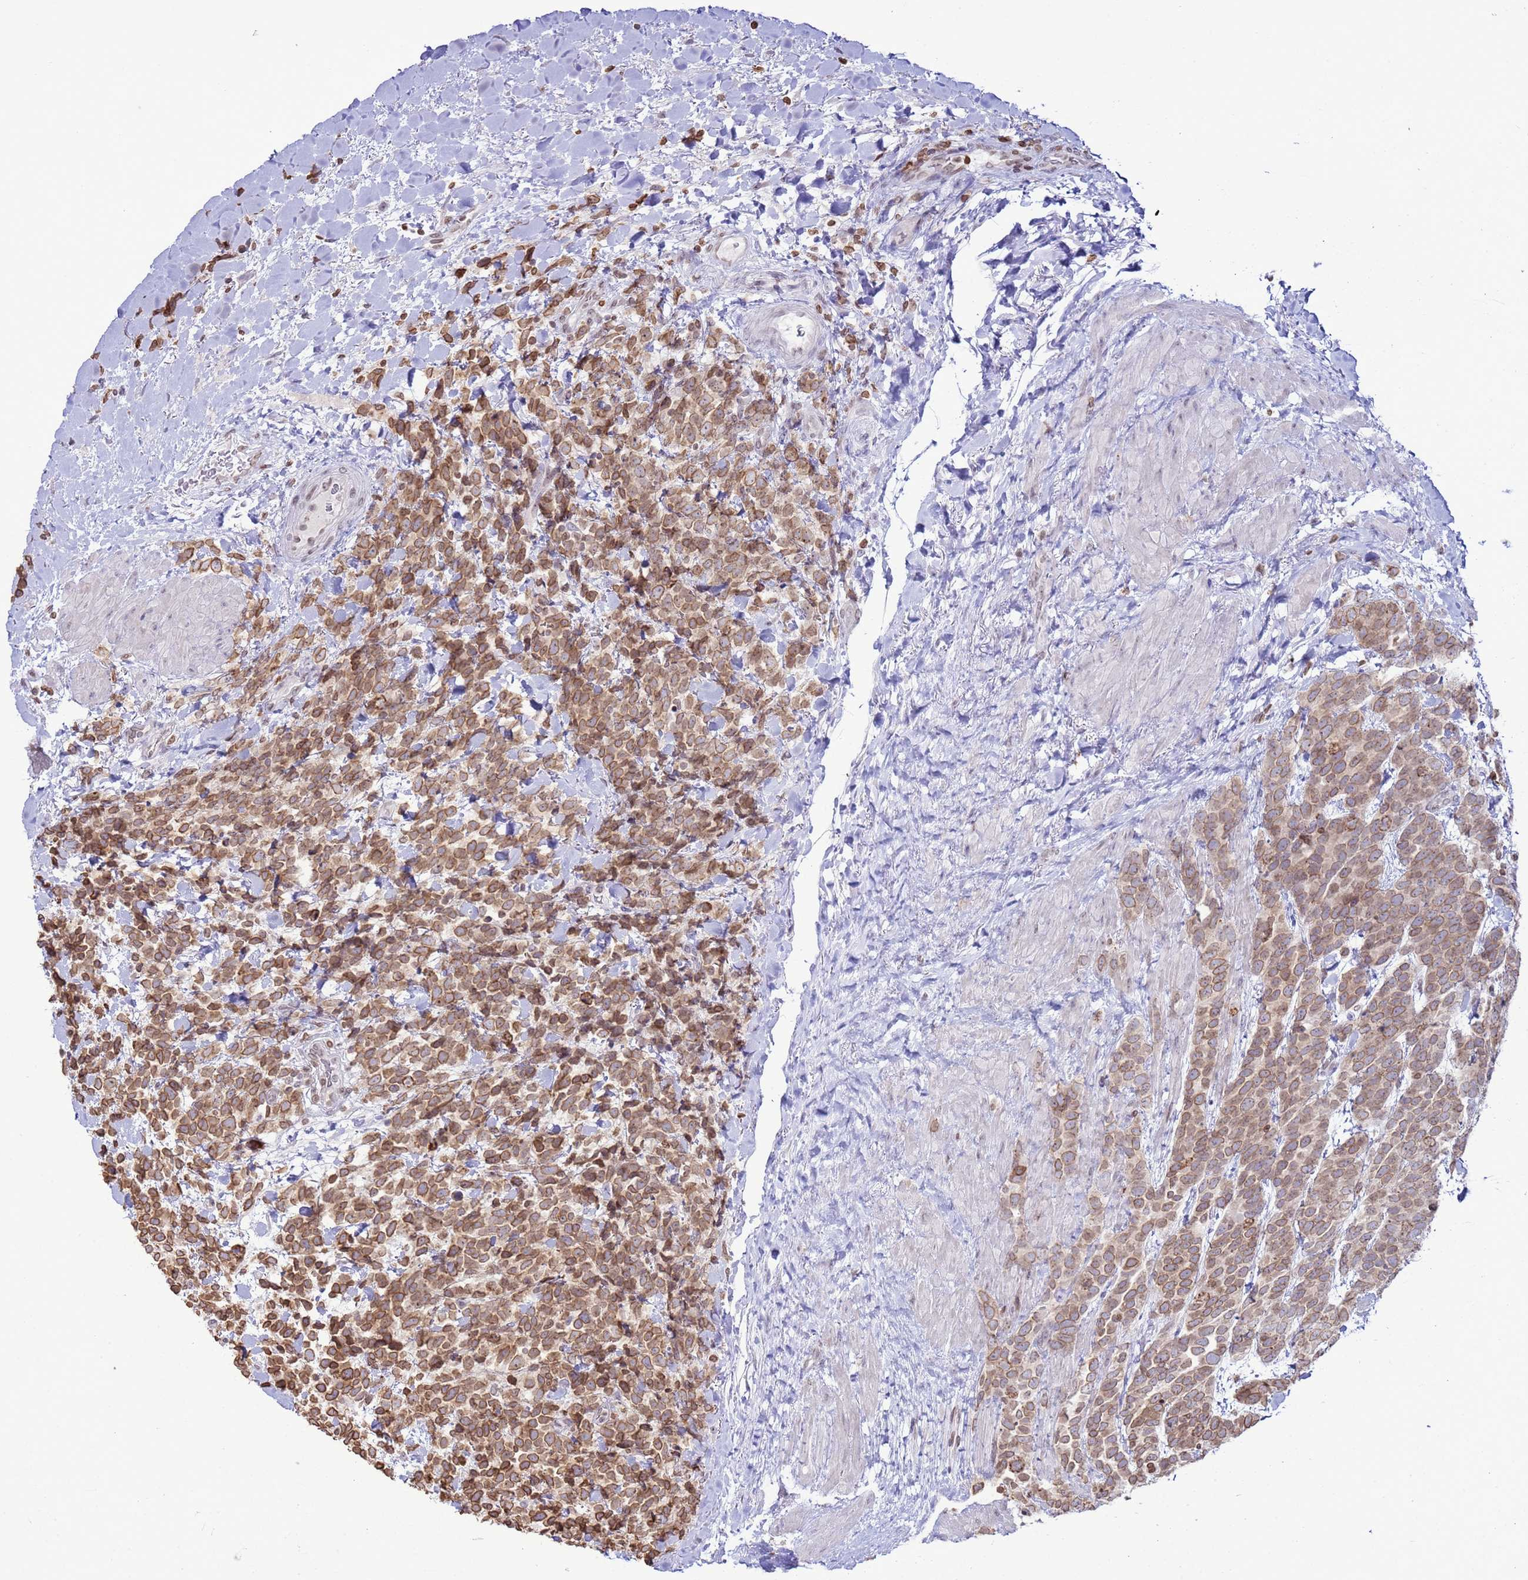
{"staining": {"intensity": "moderate", "quantity": ">75%", "location": "cytoplasmic/membranous,nuclear"}, "tissue": "urothelial cancer", "cell_type": "Tumor cells", "image_type": "cancer", "snomed": [{"axis": "morphology", "description": "Urothelial carcinoma, High grade"}, {"axis": "topography", "description": "Urinary bladder"}], "caption": "Immunohistochemistry (IHC) of urothelial carcinoma (high-grade) reveals medium levels of moderate cytoplasmic/membranous and nuclear staining in approximately >75% of tumor cells. The protein of interest is shown in brown color, while the nuclei are stained blue.", "gene": "DHX37", "patient": {"sex": "female", "age": 82}}